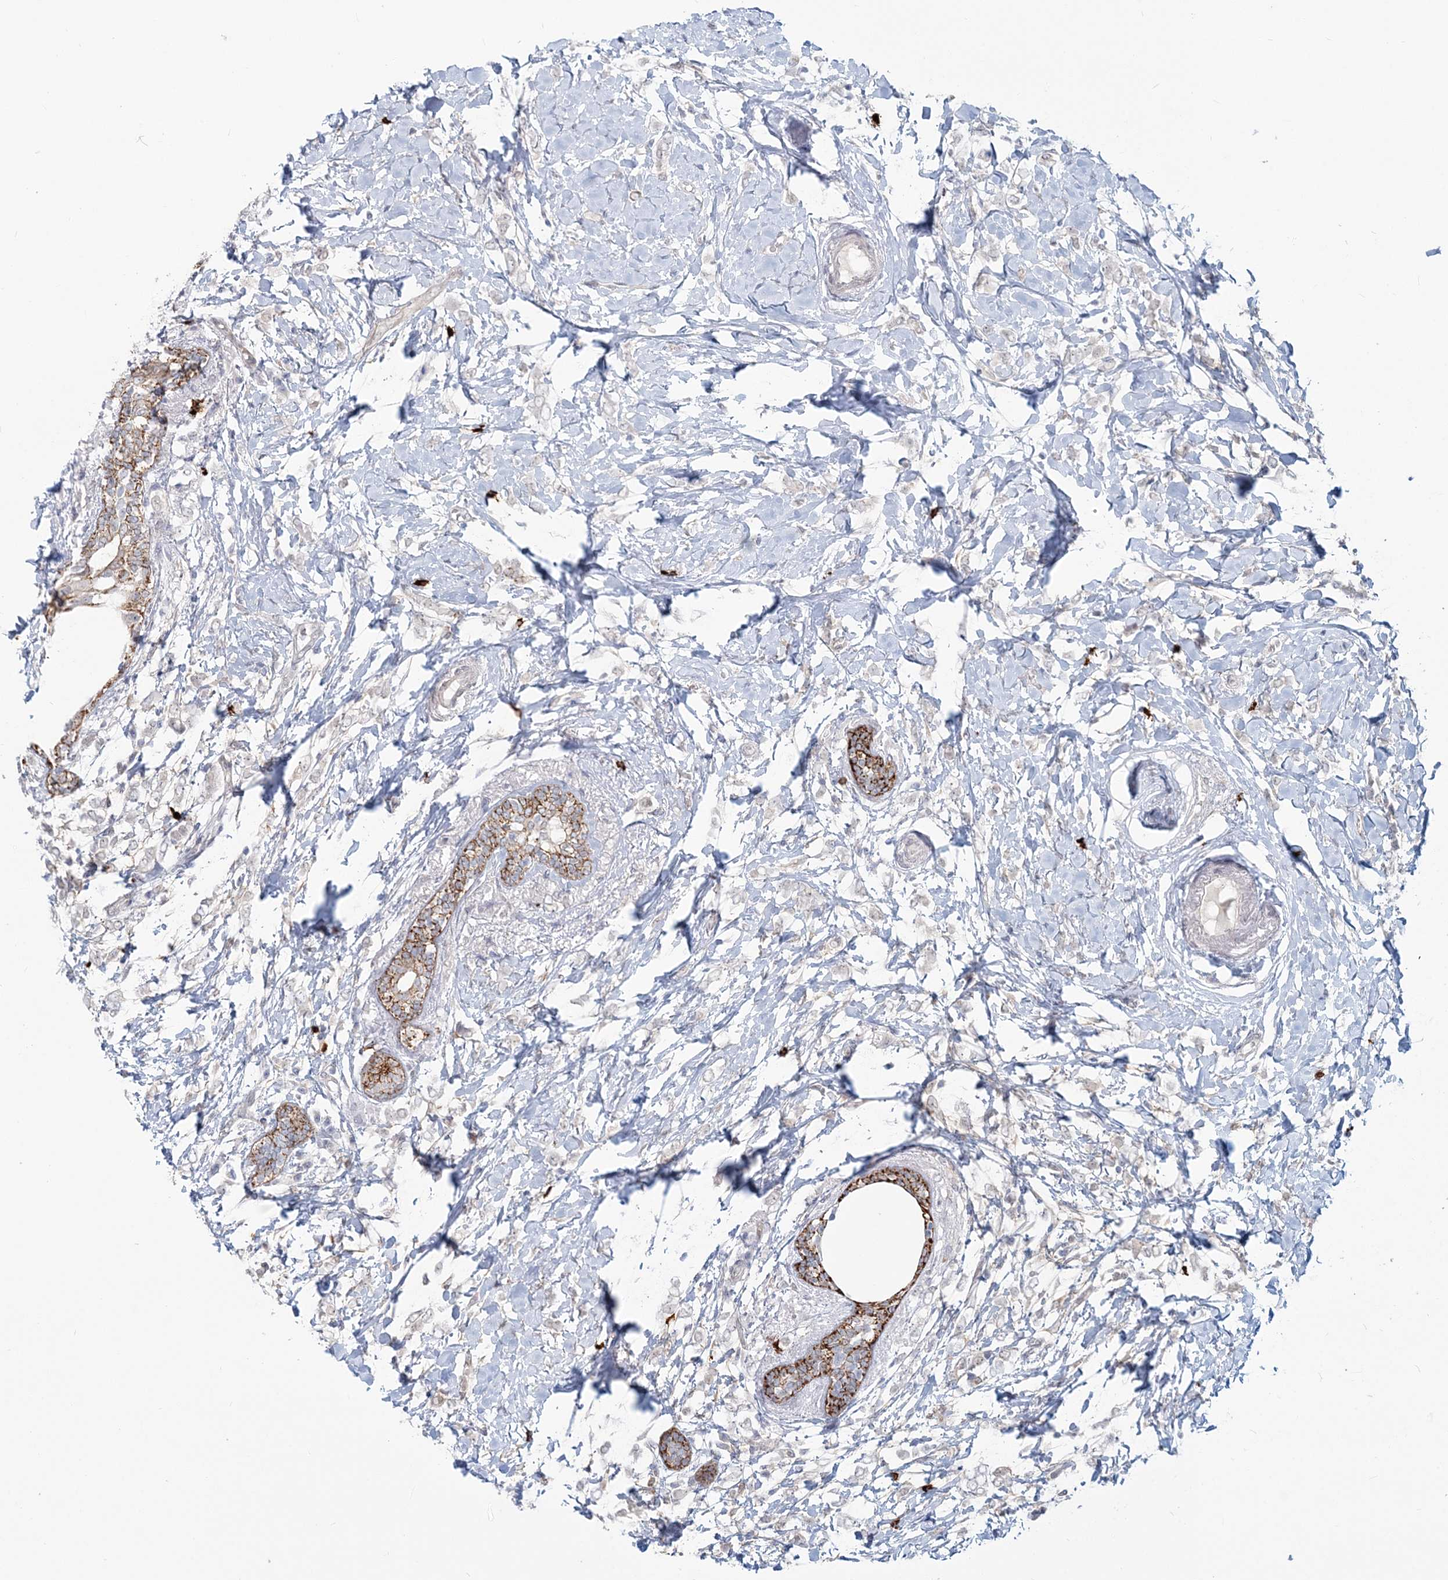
{"staining": {"intensity": "negative", "quantity": "none", "location": "none"}, "tissue": "breast cancer", "cell_type": "Tumor cells", "image_type": "cancer", "snomed": [{"axis": "morphology", "description": "Normal tissue, NOS"}, {"axis": "morphology", "description": "Lobular carcinoma"}, {"axis": "topography", "description": "Breast"}], "caption": "This image is of breast lobular carcinoma stained with immunohistochemistry to label a protein in brown with the nuclei are counter-stained blue. There is no expression in tumor cells. The staining is performed using DAB brown chromogen with nuclei counter-stained in using hematoxylin.", "gene": "SH3PXD2A", "patient": {"sex": "female", "age": 47}}